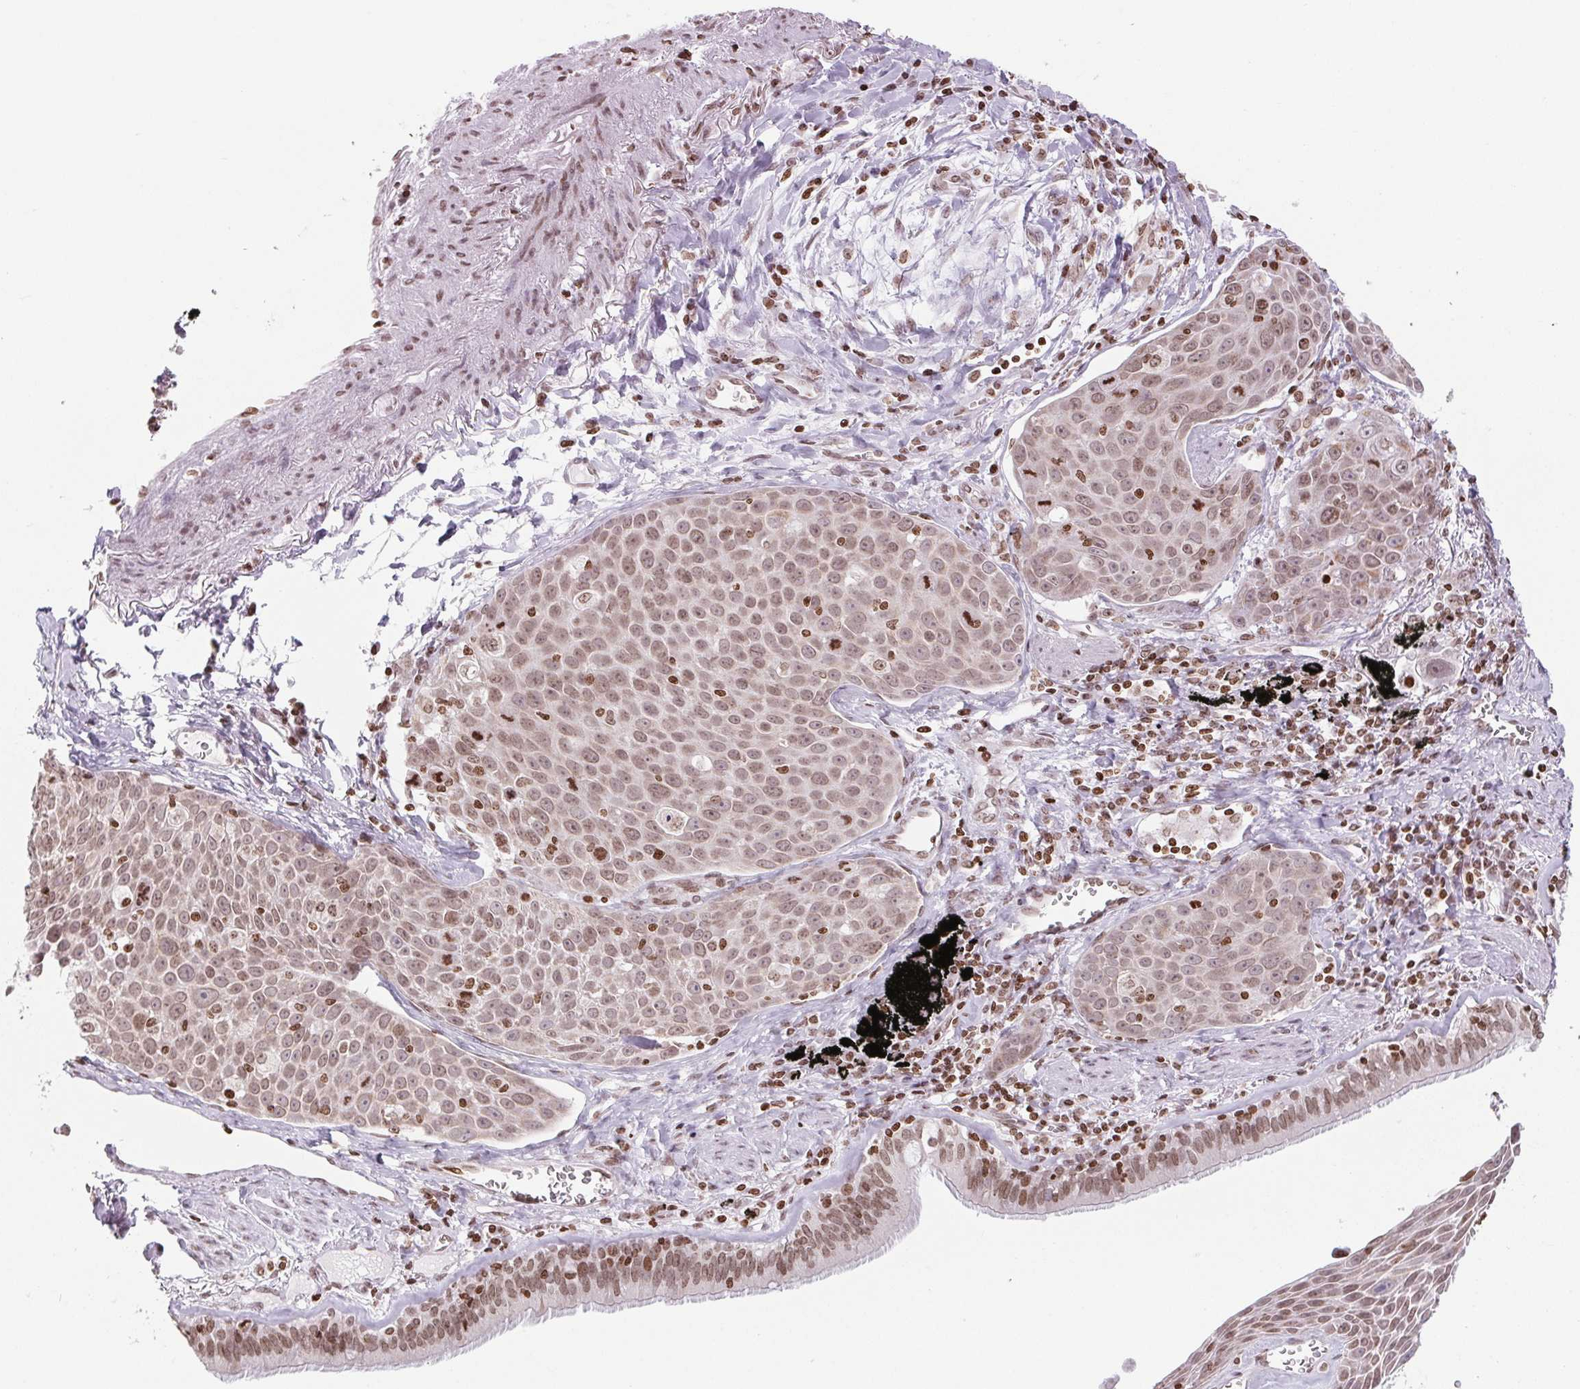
{"staining": {"intensity": "moderate", "quantity": ">75%", "location": "nuclear"}, "tissue": "lung cancer", "cell_type": "Tumor cells", "image_type": "cancer", "snomed": [{"axis": "morphology", "description": "Squamous cell carcinoma, NOS"}, {"axis": "morphology", "description": "Squamous cell carcinoma, metastatic, NOS"}, {"axis": "topography", "description": "Lymph node"}, {"axis": "topography", "description": "Lung"}], "caption": "Protein expression by immunohistochemistry (IHC) demonstrates moderate nuclear positivity in approximately >75% of tumor cells in lung squamous cell carcinoma.", "gene": "SMIM12", "patient": {"sex": "female", "age": 62}}